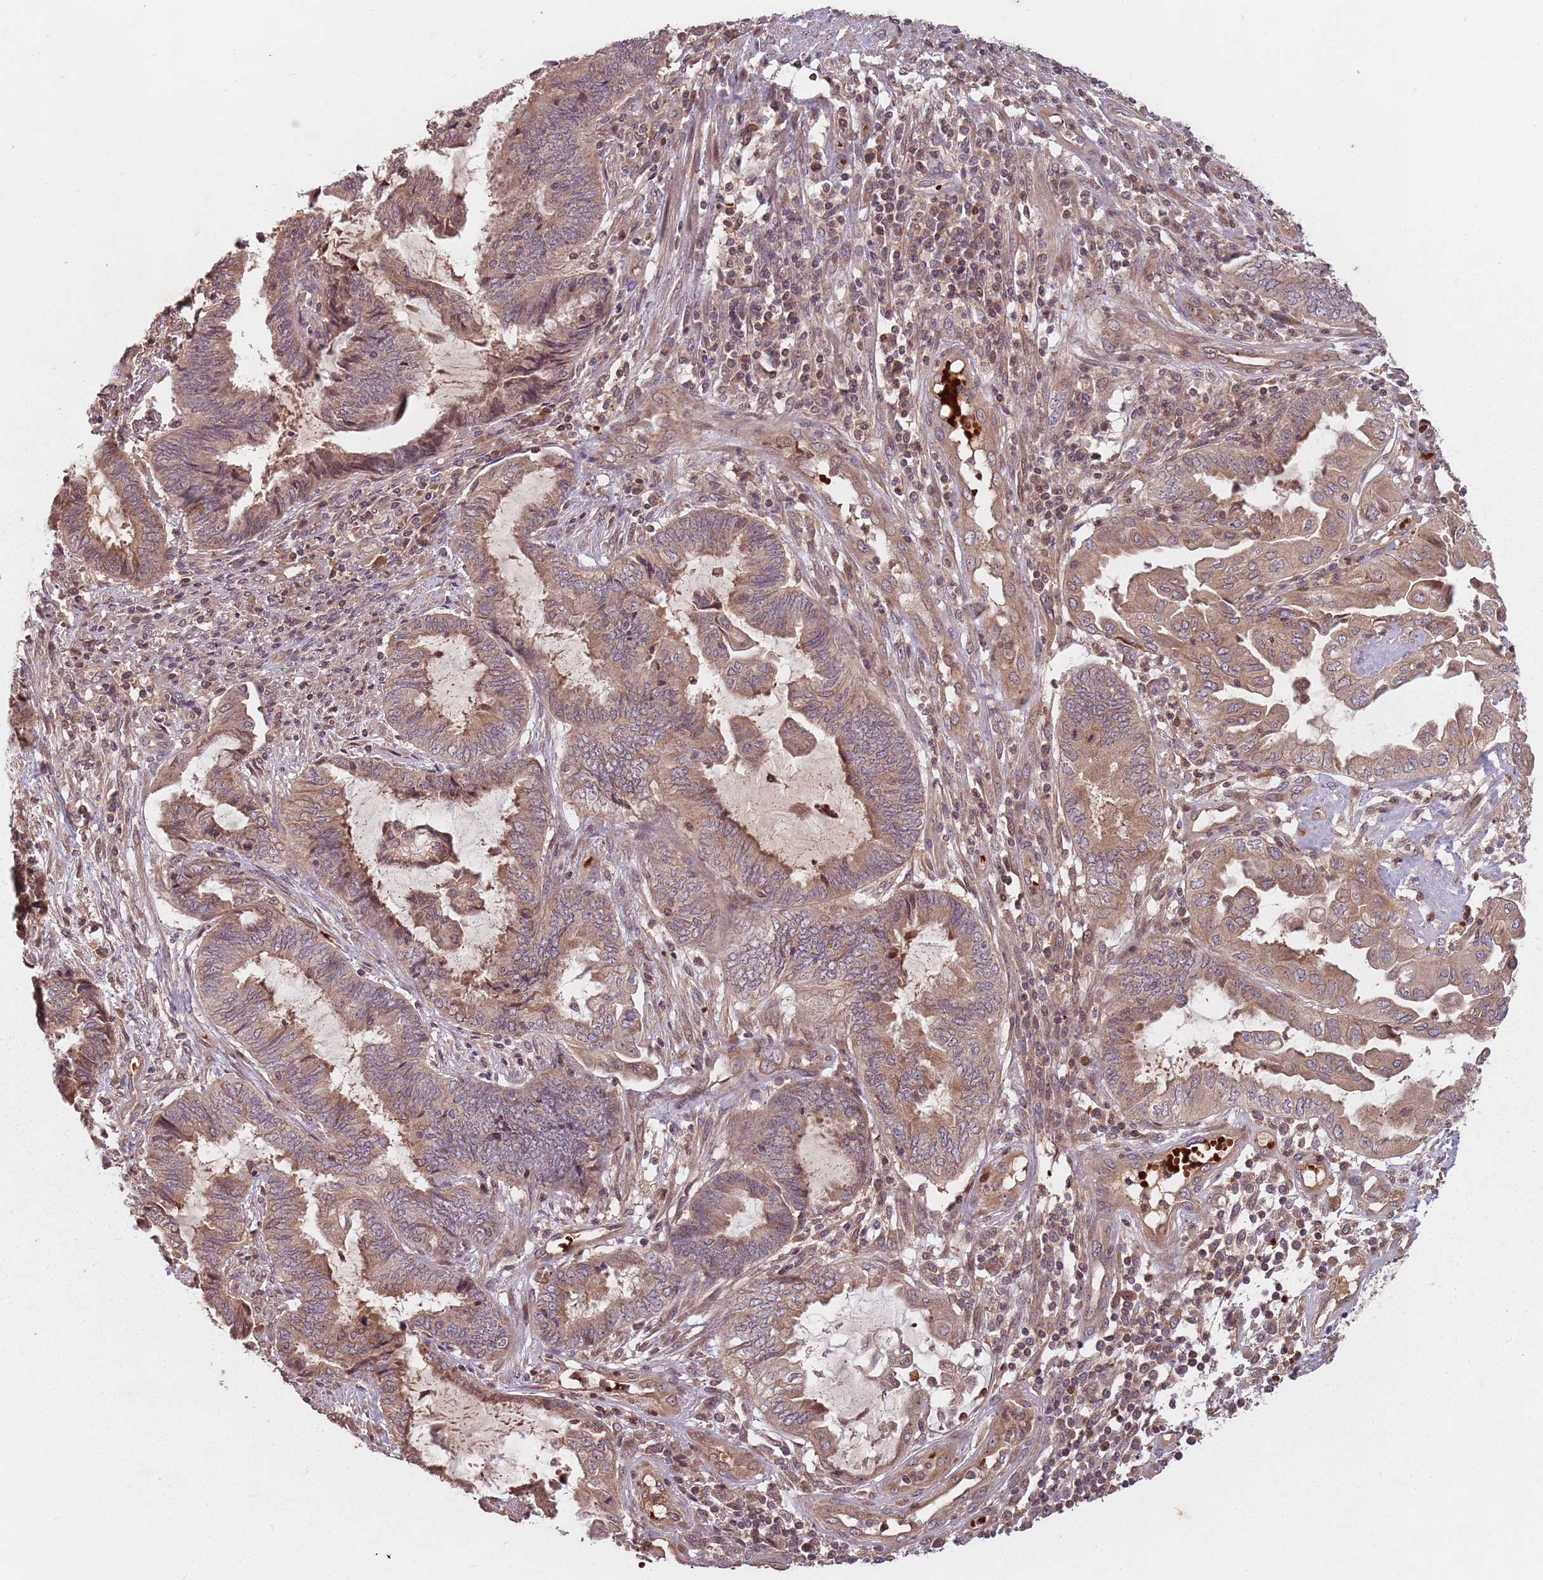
{"staining": {"intensity": "moderate", "quantity": "25%-75%", "location": "cytoplasmic/membranous"}, "tissue": "endometrial cancer", "cell_type": "Tumor cells", "image_type": "cancer", "snomed": [{"axis": "morphology", "description": "Adenocarcinoma, NOS"}, {"axis": "topography", "description": "Uterus"}, {"axis": "topography", "description": "Endometrium"}], "caption": "This image demonstrates endometrial adenocarcinoma stained with IHC to label a protein in brown. The cytoplasmic/membranous of tumor cells show moderate positivity for the protein. Nuclei are counter-stained blue.", "gene": "GPR180", "patient": {"sex": "female", "age": 70}}